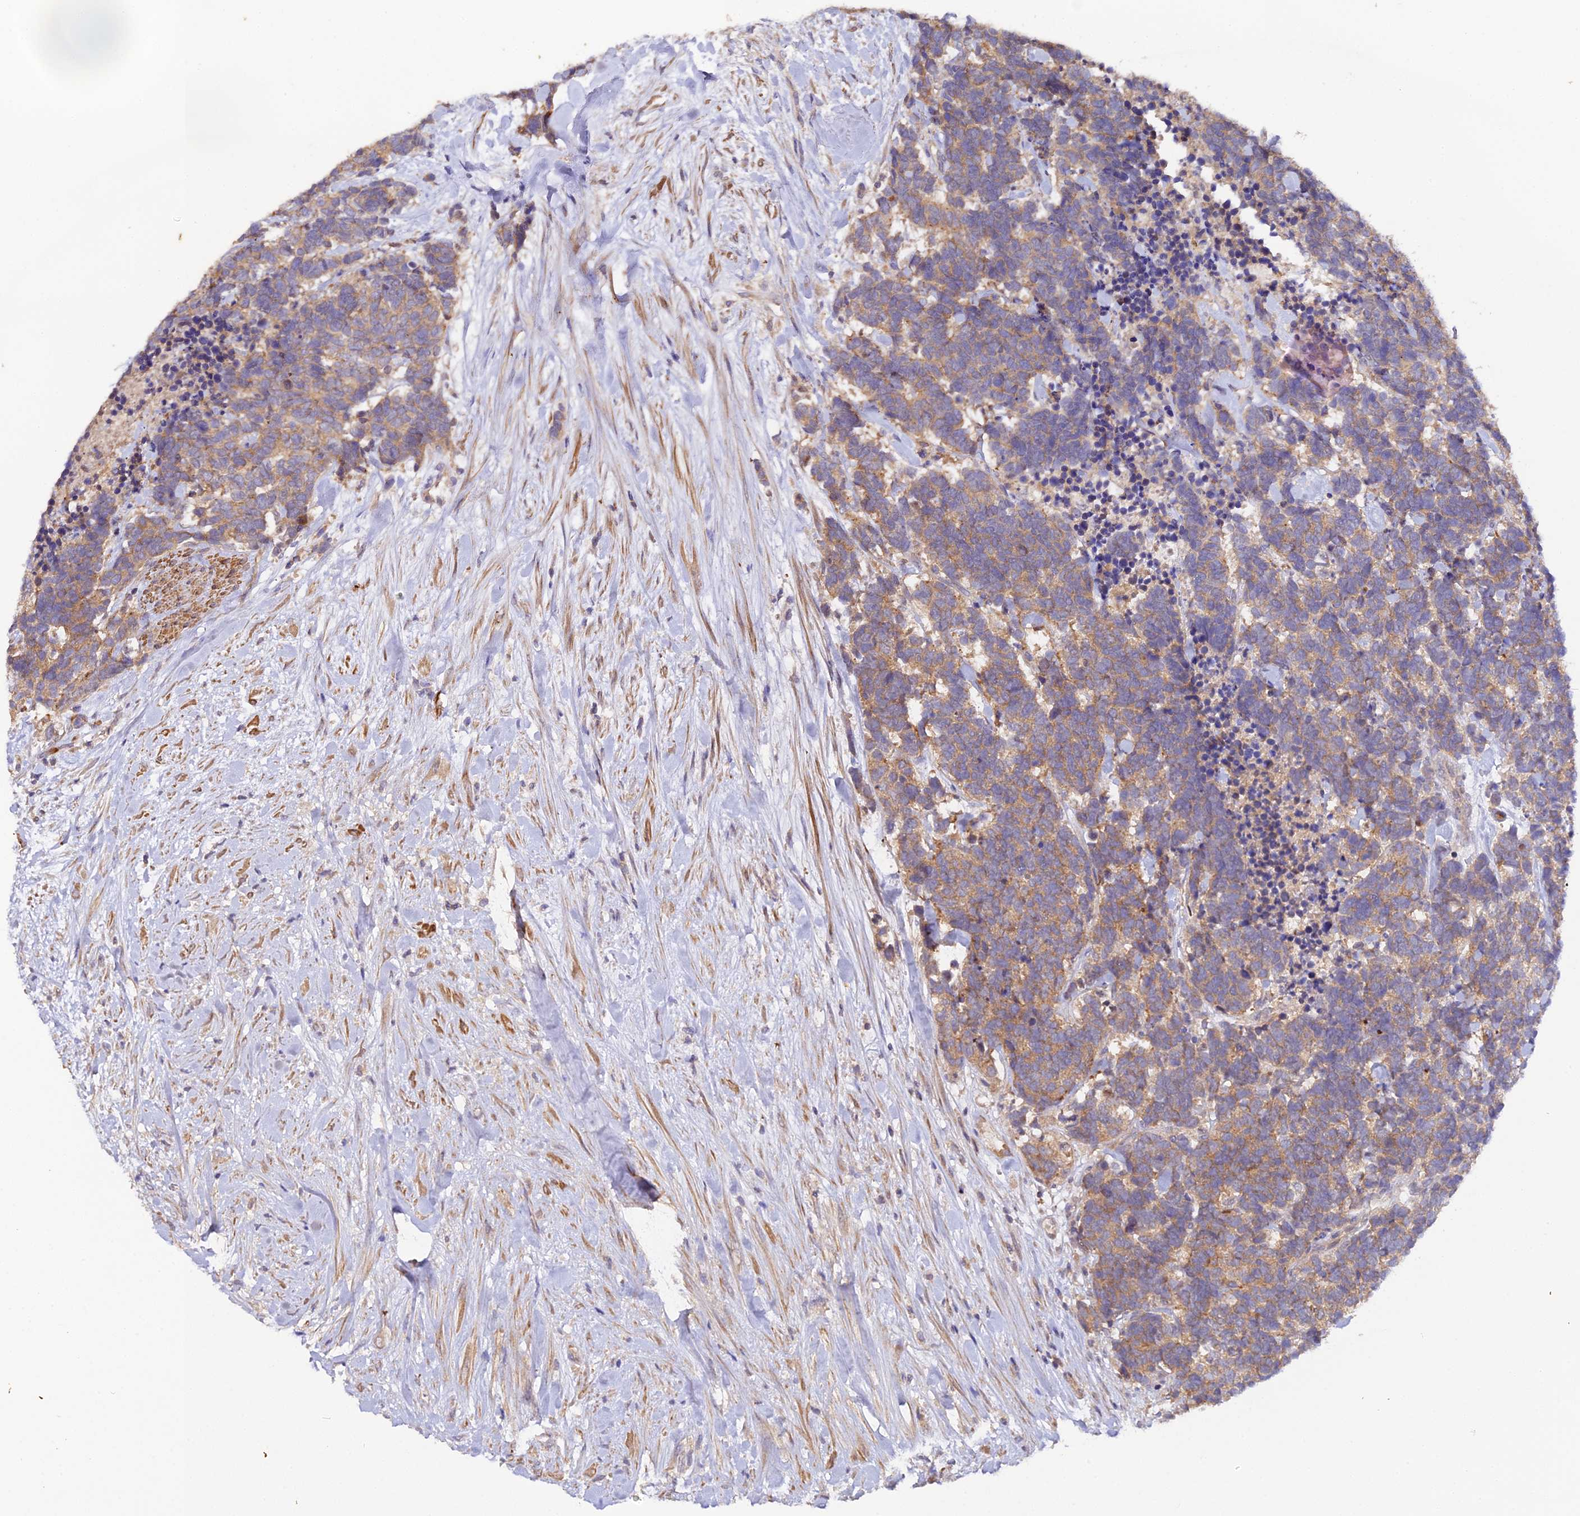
{"staining": {"intensity": "moderate", "quantity": ">75%", "location": "cytoplasmic/membranous"}, "tissue": "carcinoid", "cell_type": "Tumor cells", "image_type": "cancer", "snomed": [{"axis": "morphology", "description": "Carcinoma, NOS"}, {"axis": "morphology", "description": "Carcinoid, malignant, NOS"}, {"axis": "topography", "description": "Prostate"}], "caption": "Moderate cytoplasmic/membranous positivity is present in approximately >75% of tumor cells in carcinoid (malignant).", "gene": "TRIM26", "patient": {"sex": "male", "age": 57}}